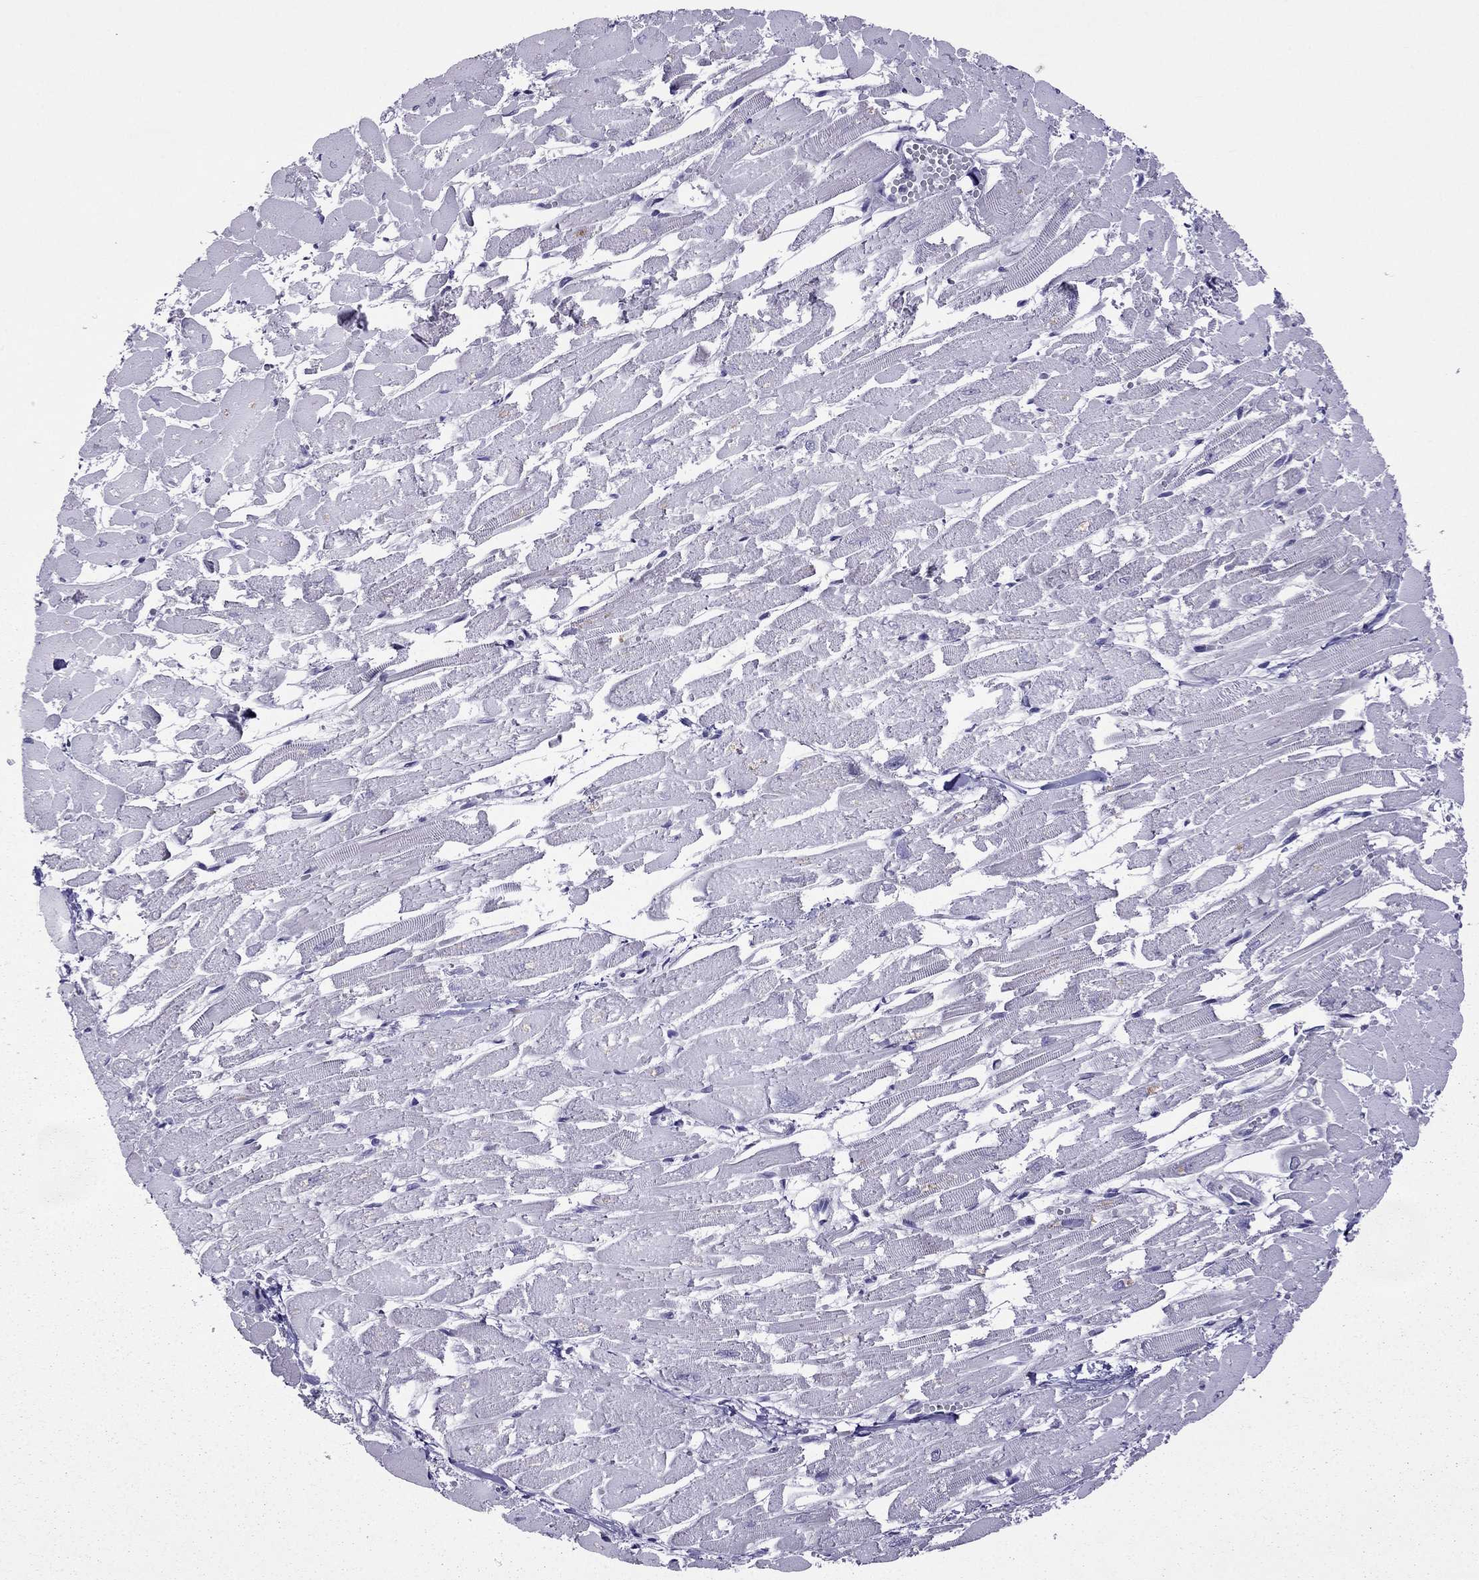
{"staining": {"intensity": "negative", "quantity": "none", "location": "none"}, "tissue": "heart muscle", "cell_type": "Cardiomyocytes", "image_type": "normal", "snomed": [{"axis": "morphology", "description": "Normal tissue, NOS"}, {"axis": "topography", "description": "Heart"}], "caption": "Human heart muscle stained for a protein using immunohistochemistry (IHC) reveals no positivity in cardiomyocytes.", "gene": "SPTBN4", "patient": {"sex": "female", "age": 52}}